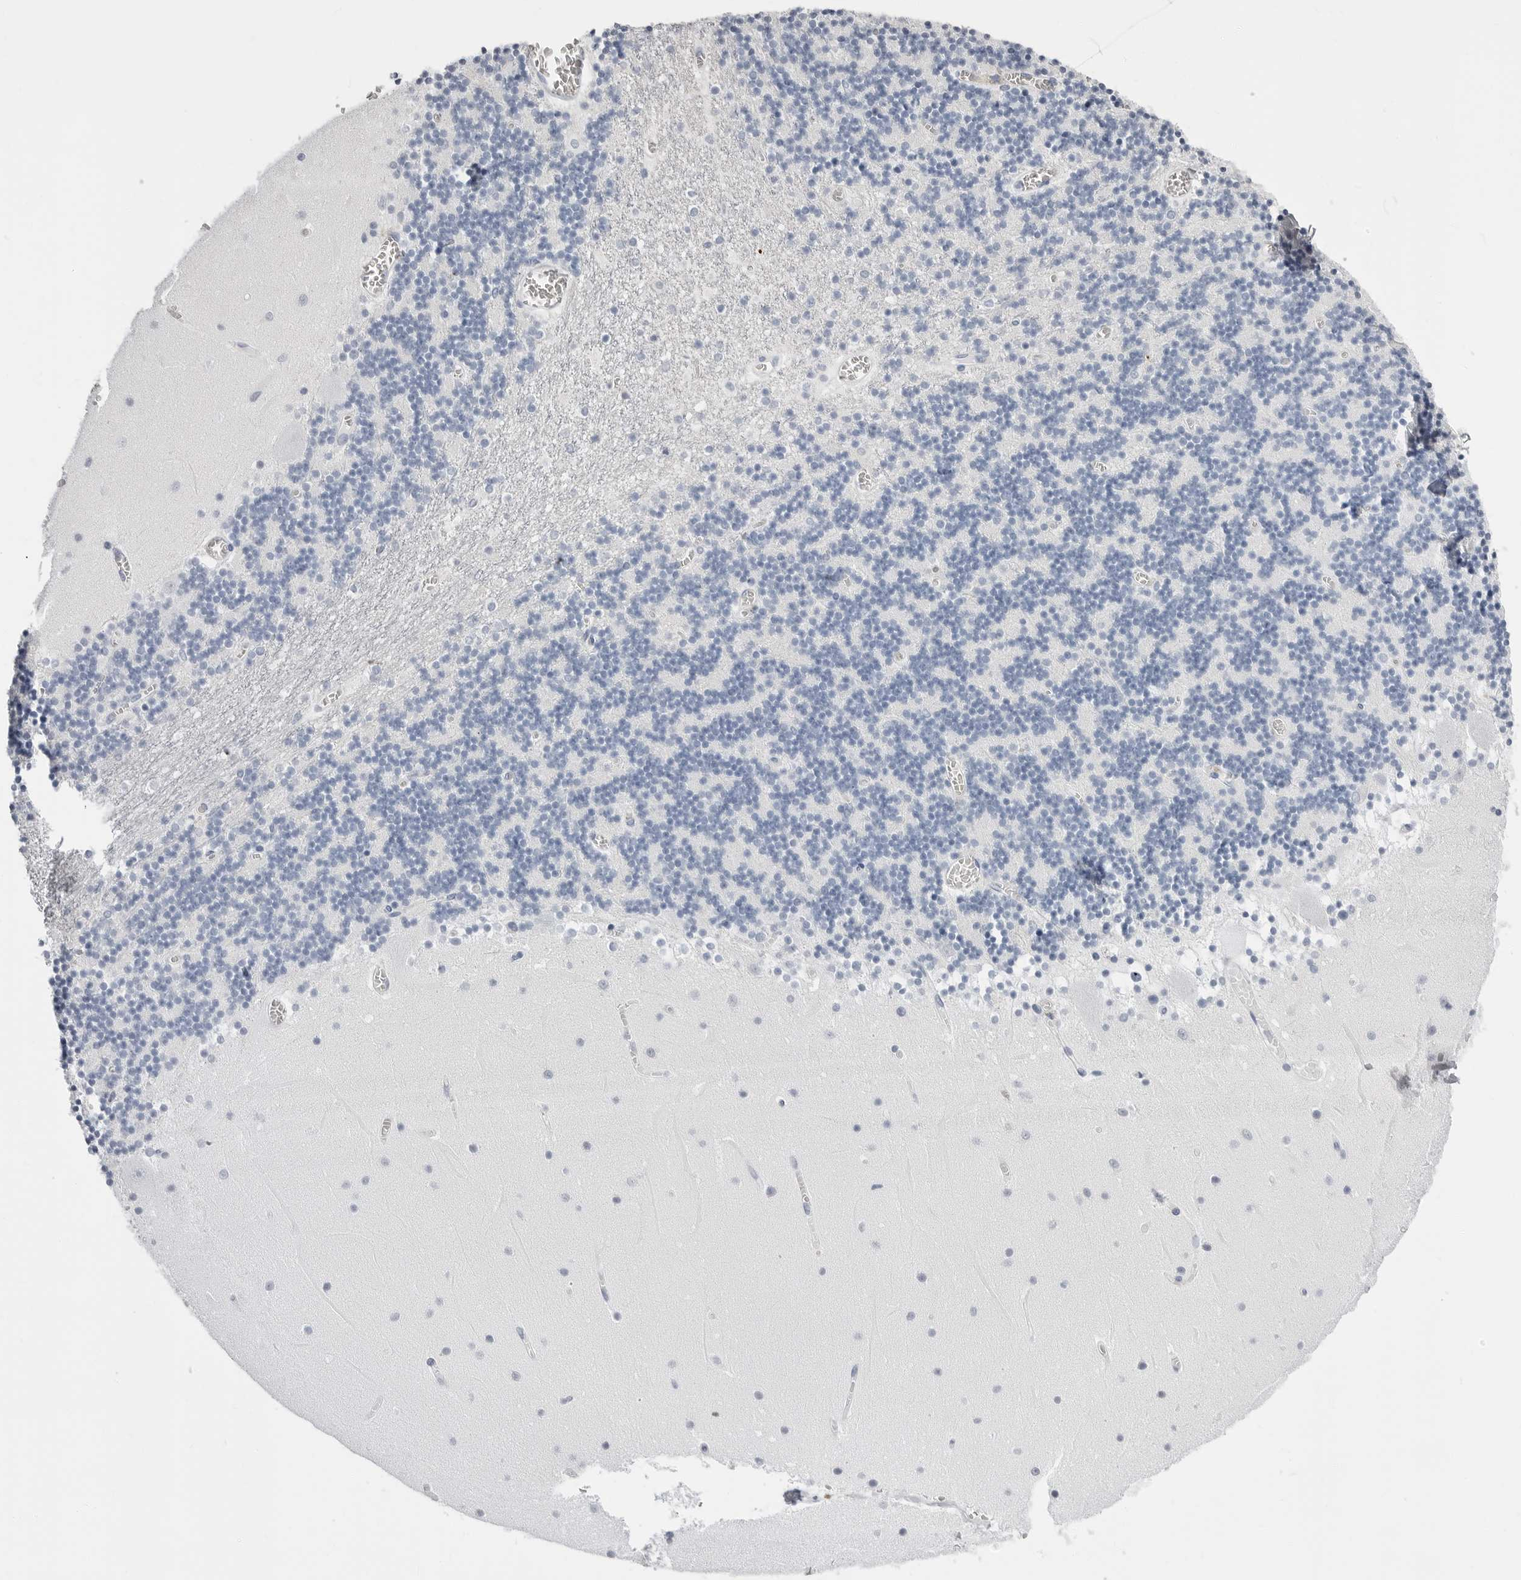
{"staining": {"intensity": "negative", "quantity": "none", "location": "none"}, "tissue": "cerebellum", "cell_type": "Cells in granular layer", "image_type": "normal", "snomed": [{"axis": "morphology", "description": "Normal tissue, NOS"}, {"axis": "topography", "description": "Cerebellum"}], "caption": "Protein analysis of unremarkable cerebellum demonstrates no significant expression in cells in granular layer.", "gene": "ERICH3", "patient": {"sex": "female", "age": 28}}